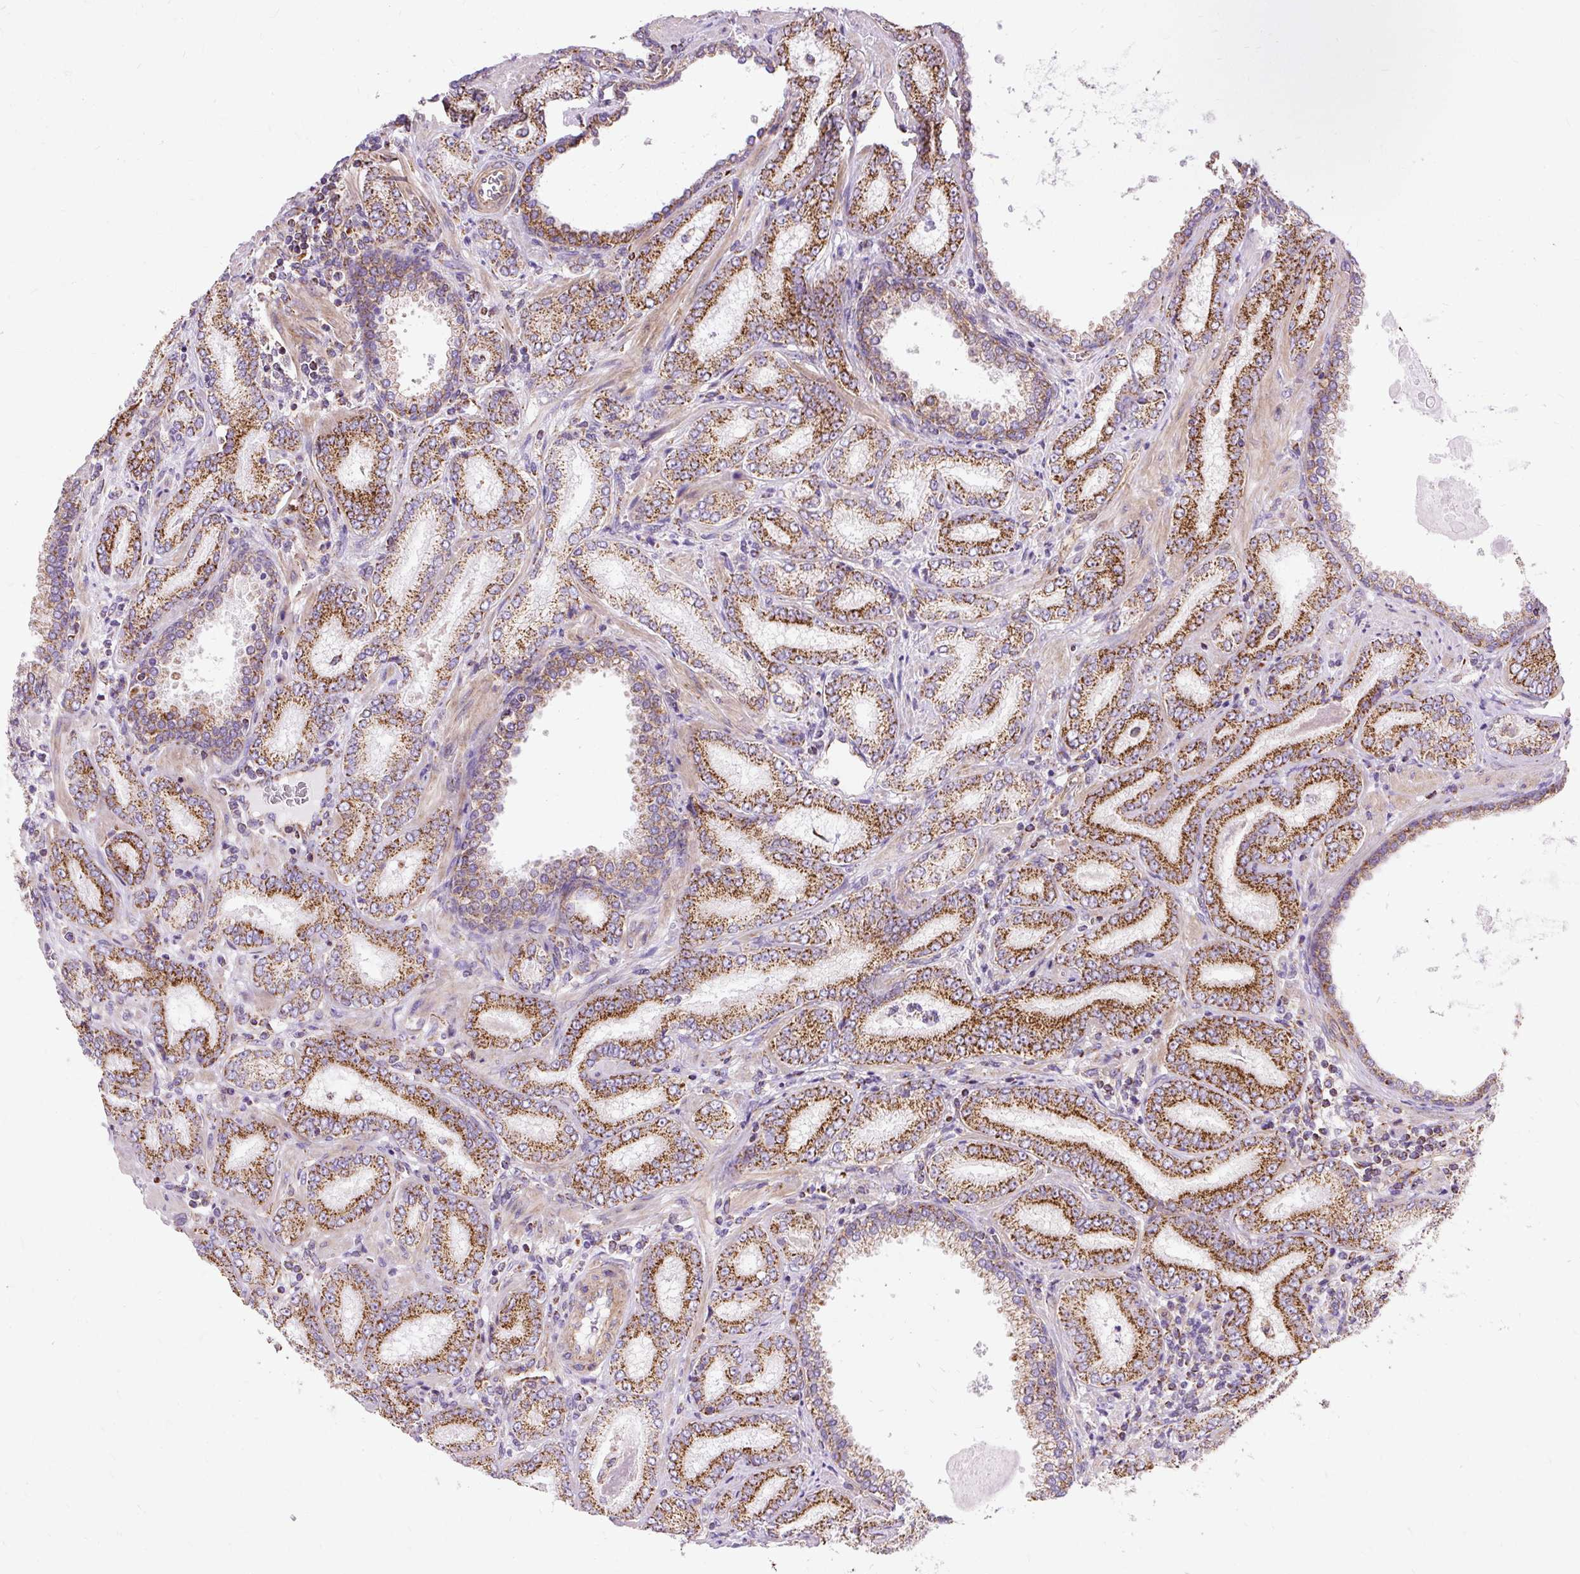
{"staining": {"intensity": "strong", "quantity": ">75%", "location": "cytoplasmic/membranous"}, "tissue": "prostate cancer", "cell_type": "Tumor cells", "image_type": "cancer", "snomed": [{"axis": "morphology", "description": "Adenocarcinoma, High grade"}, {"axis": "topography", "description": "Prostate"}], "caption": "Strong cytoplasmic/membranous staining is appreciated in about >75% of tumor cells in high-grade adenocarcinoma (prostate).", "gene": "CEP290", "patient": {"sex": "male", "age": 72}}